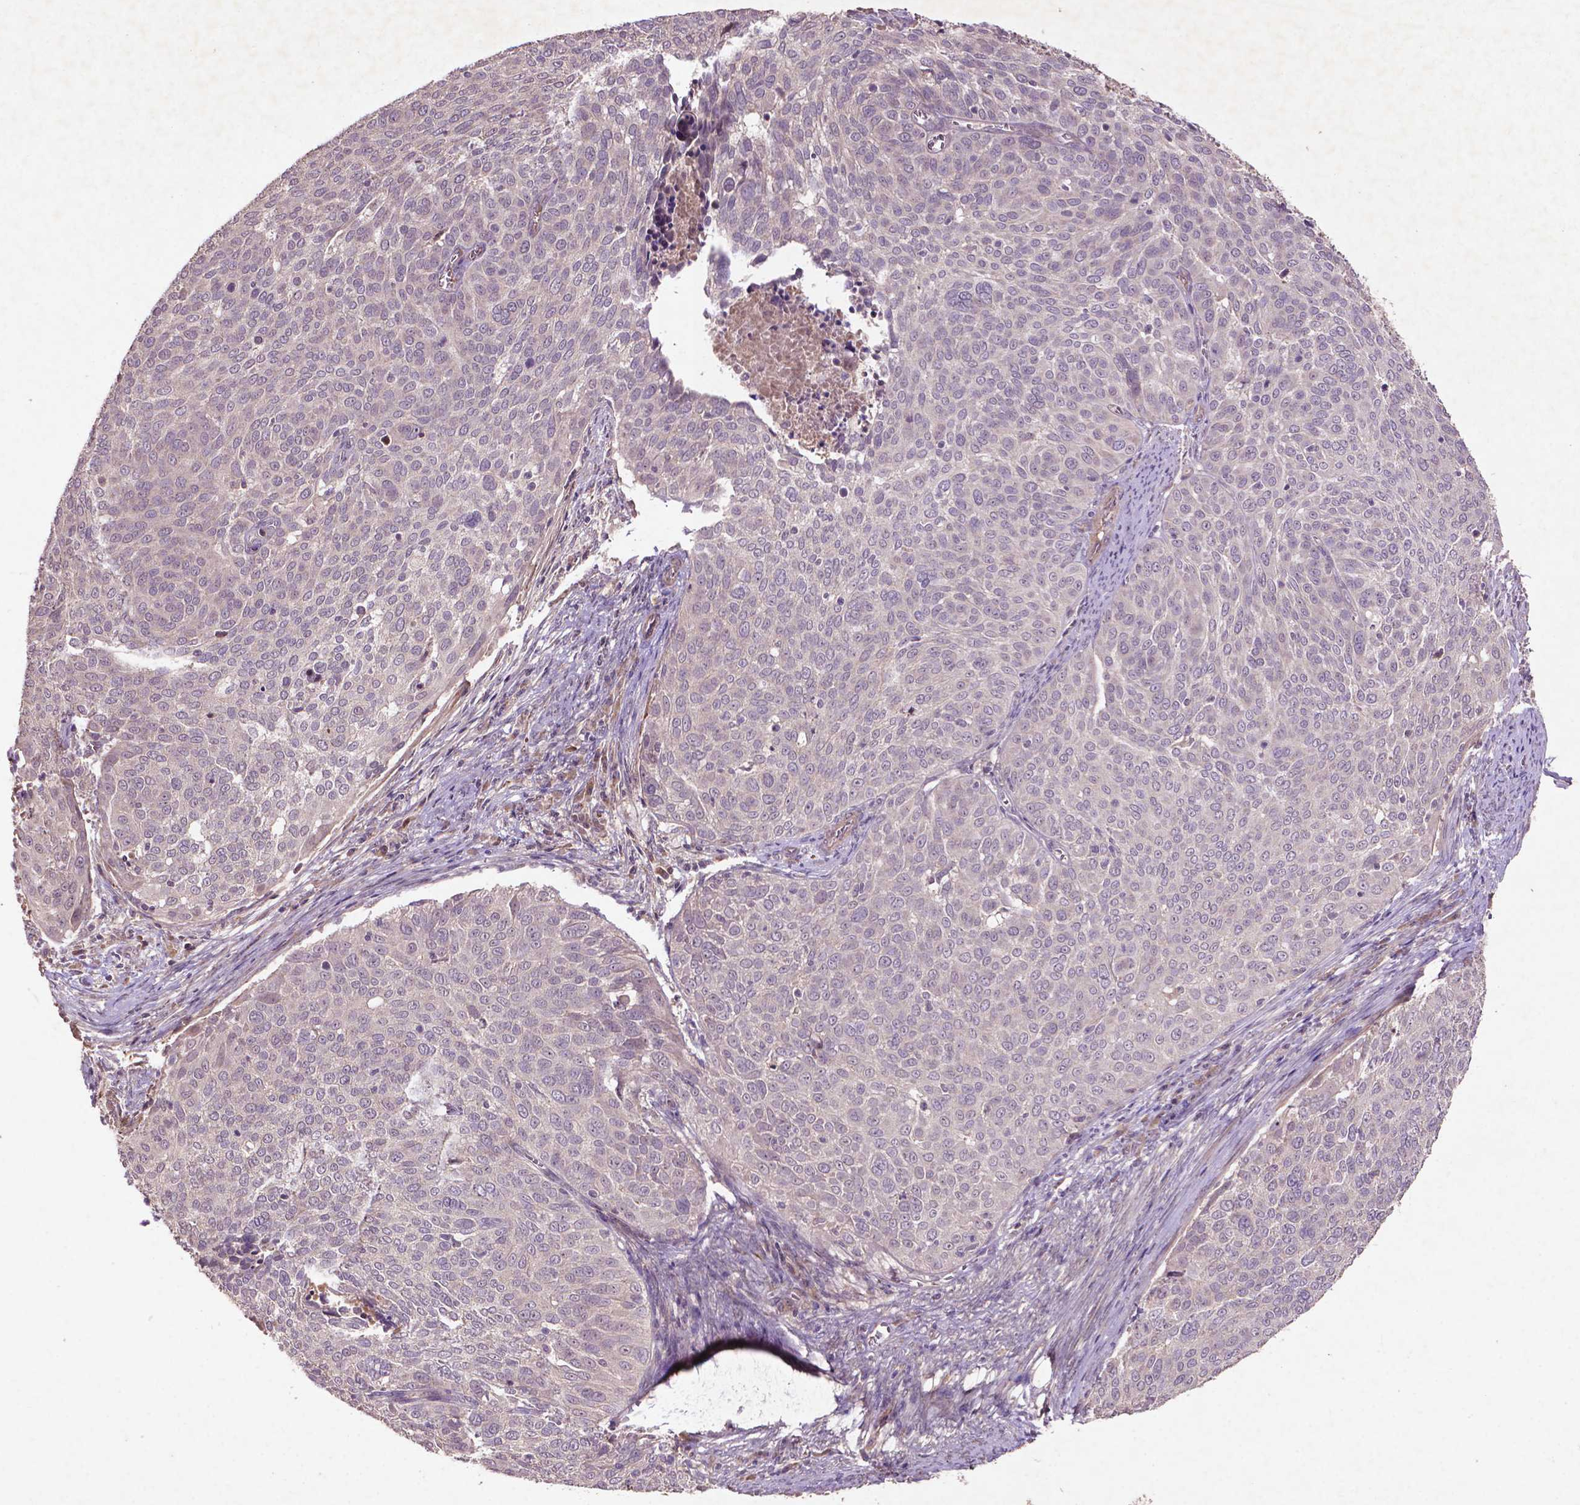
{"staining": {"intensity": "negative", "quantity": "none", "location": "none"}, "tissue": "cervical cancer", "cell_type": "Tumor cells", "image_type": "cancer", "snomed": [{"axis": "morphology", "description": "Squamous cell carcinoma, NOS"}, {"axis": "topography", "description": "Cervix"}], "caption": "DAB (3,3'-diaminobenzidine) immunohistochemical staining of cervical cancer (squamous cell carcinoma) displays no significant positivity in tumor cells.", "gene": "COQ2", "patient": {"sex": "female", "age": 39}}